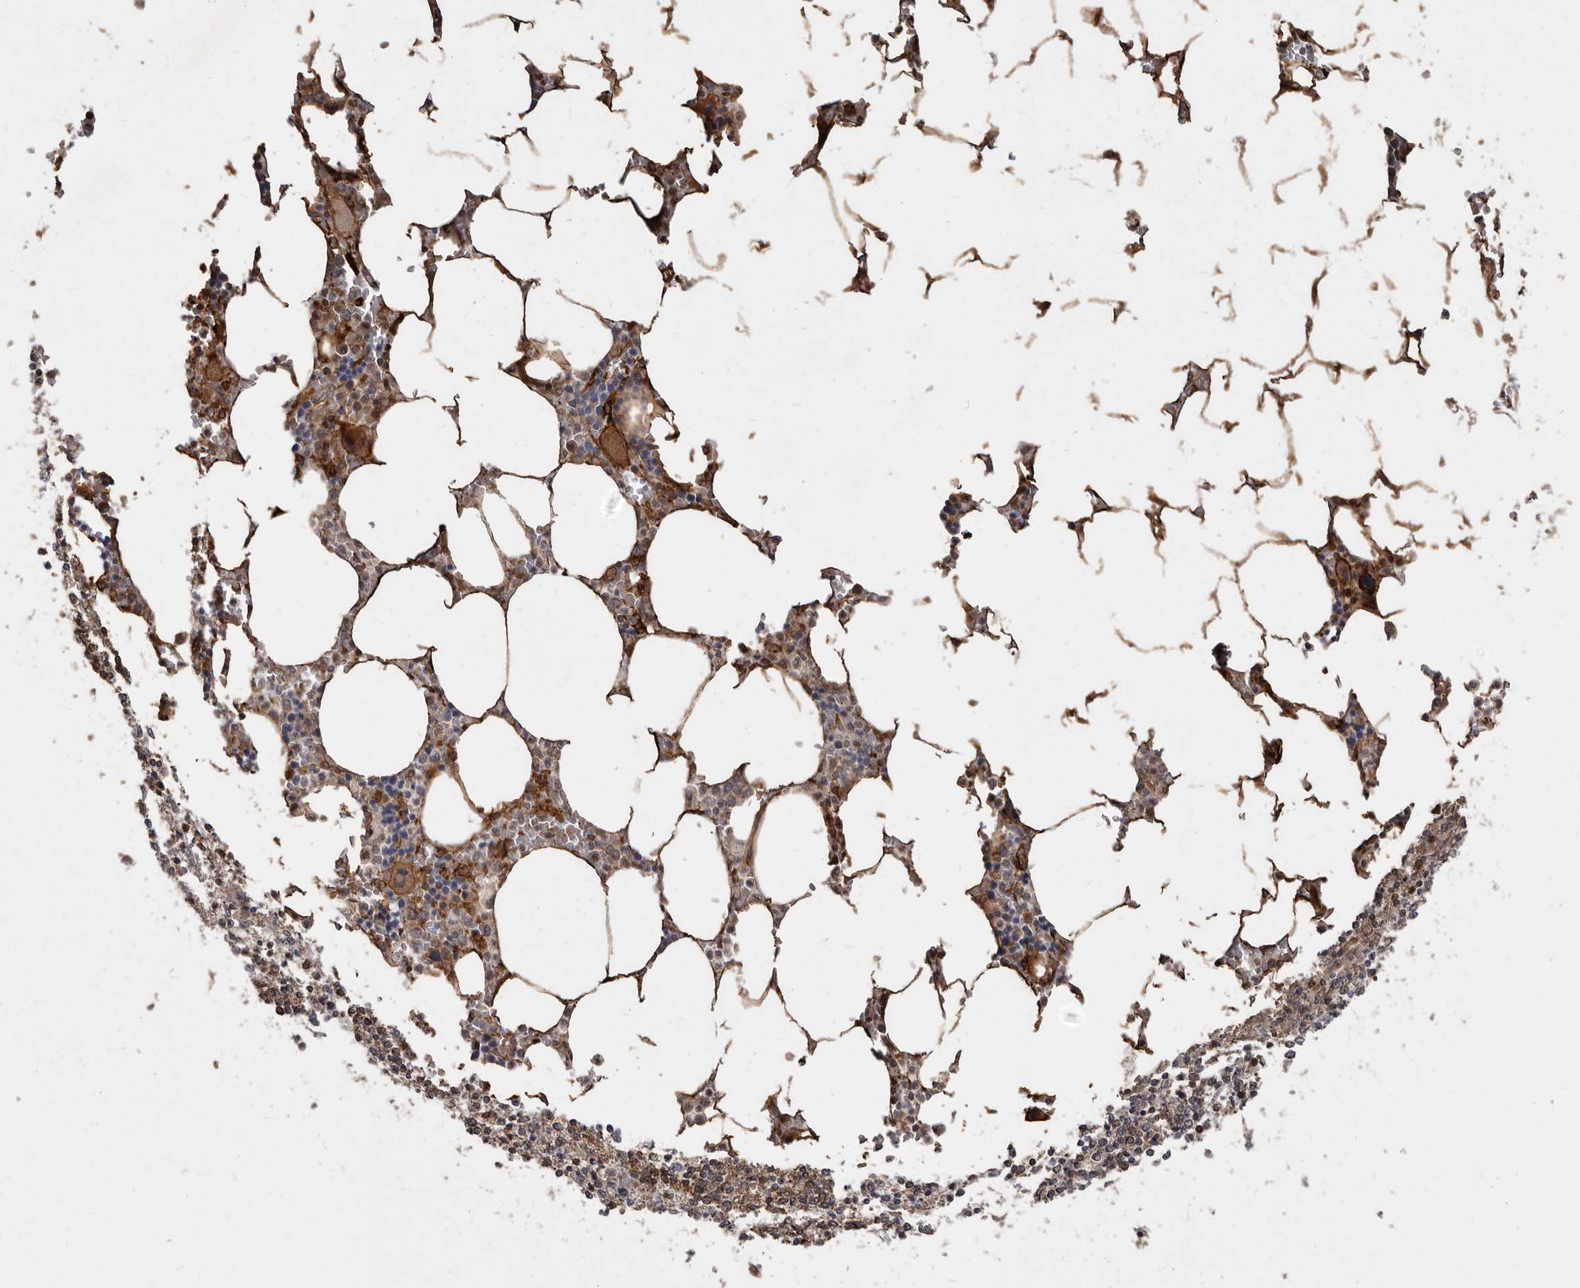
{"staining": {"intensity": "moderate", "quantity": "25%-75%", "location": "cytoplasmic/membranous"}, "tissue": "bone marrow", "cell_type": "Hematopoietic cells", "image_type": "normal", "snomed": [{"axis": "morphology", "description": "Normal tissue, NOS"}, {"axis": "topography", "description": "Bone marrow"}], "caption": "Immunohistochemistry (IHC) of benign human bone marrow displays medium levels of moderate cytoplasmic/membranous expression in approximately 25%-75% of hematopoietic cells. The protein of interest is shown in brown color, while the nuclei are stained blue.", "gene": "FLAD1", "patient": {"sex": "male", "age": 70}}